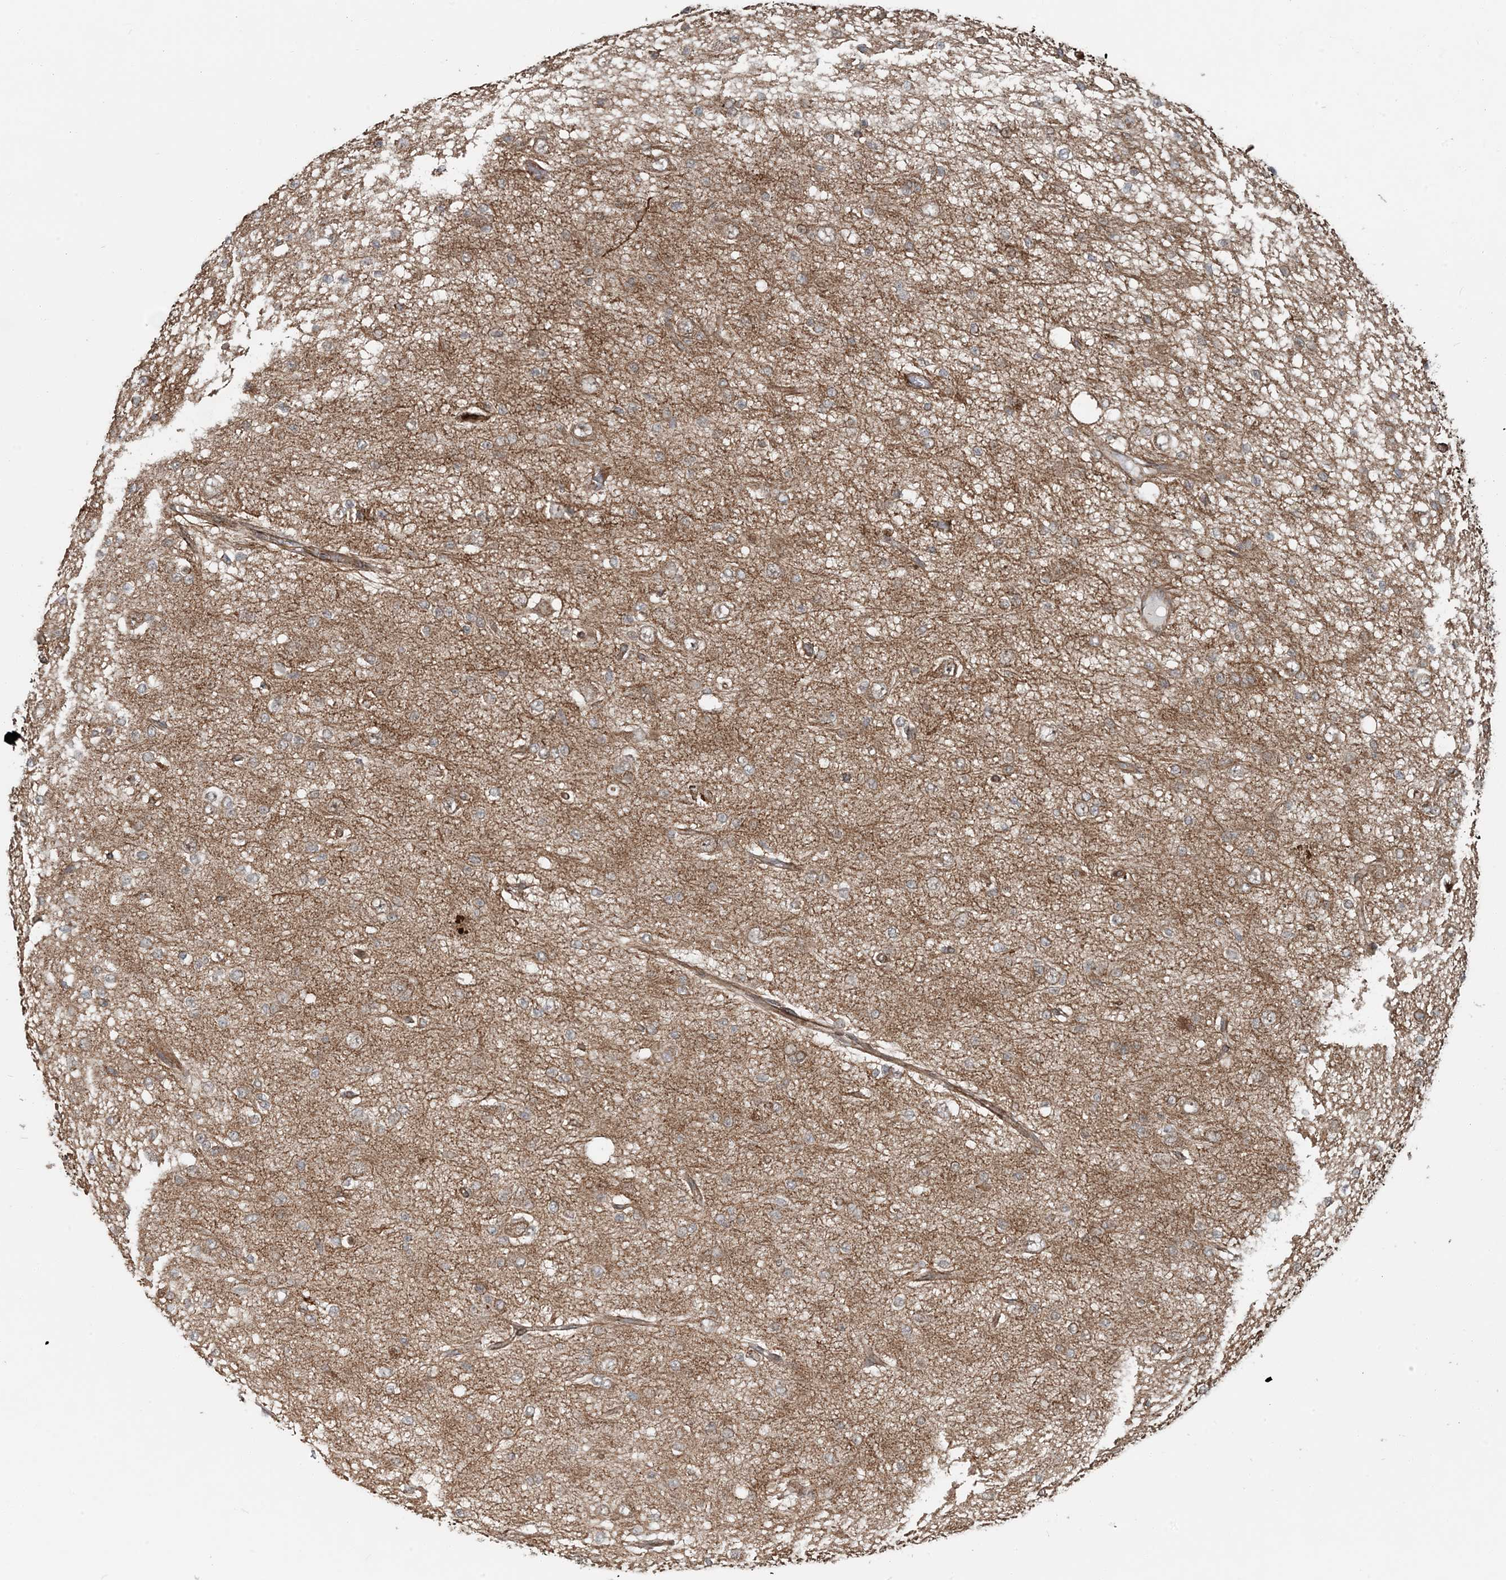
{"staining": {"intensity": "weak", "quantity": "<25%", "location": "cytoplasmic/membranous"}, "tissue": "glioma", "cell_type": "Tumor cells", "image_type": "cancer", "snomed": [{"axis": "morphology", "description": "Glioma, malignant, Low grade"}, {"axis": "topography", "description": "Brain"}], "caption": "A photomicrograph of malignant glioma (low-grade) stained for a protein reveals no brown staining in tumor cells.", "gene": "EDEM2", "patient": {"sex": "male", "age": 38}}